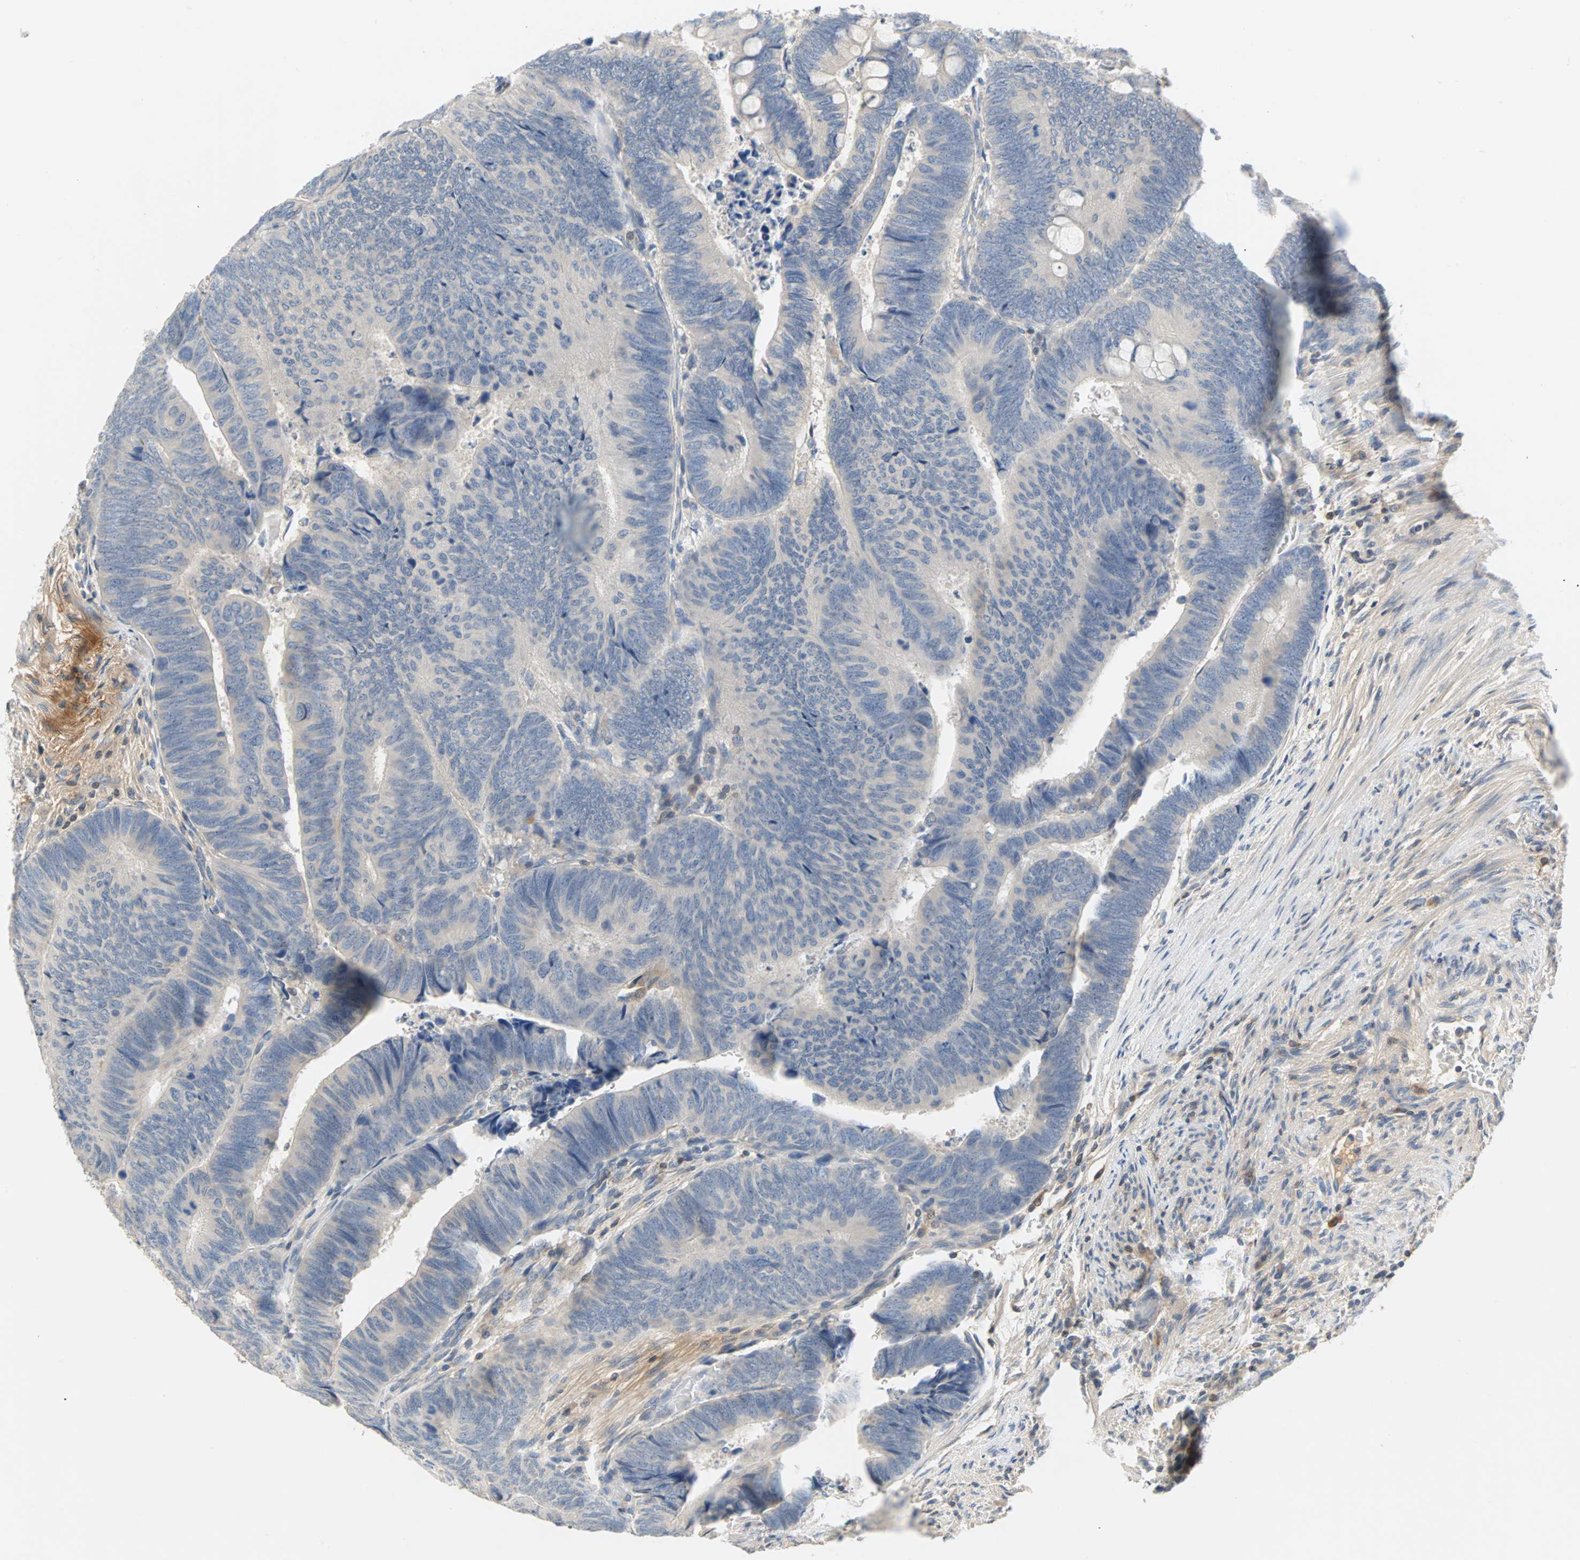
{"staining": {"intensity": "negative", "quantity": "none", "location": "none"}, "tissue": "colorectal cancer", "cell_type": "Tumor cells", "image_type": "cancer", "snomed": [{"axis": "morphology", "description": "Normal tissue, NOS"}, {"axis": "morphology", "description": "Adenocarcinoma, NOS"}, {"axis": "topography", "description": "Rectum"}, {"axis": "topography", "description": "Peripheral nerve tissue"}], "caption": "There is no significant expression in tumor cells of colorectal adenocarcinoma. Brightfield microscopy of immunohistochemistry stained with DAB (3,3'-diaminobenzidine) (brown) and hematoxylin (blue), captured at high magnification.", "gene": "MAP4K1", "patient": {"sex": "male", "age": 92}}